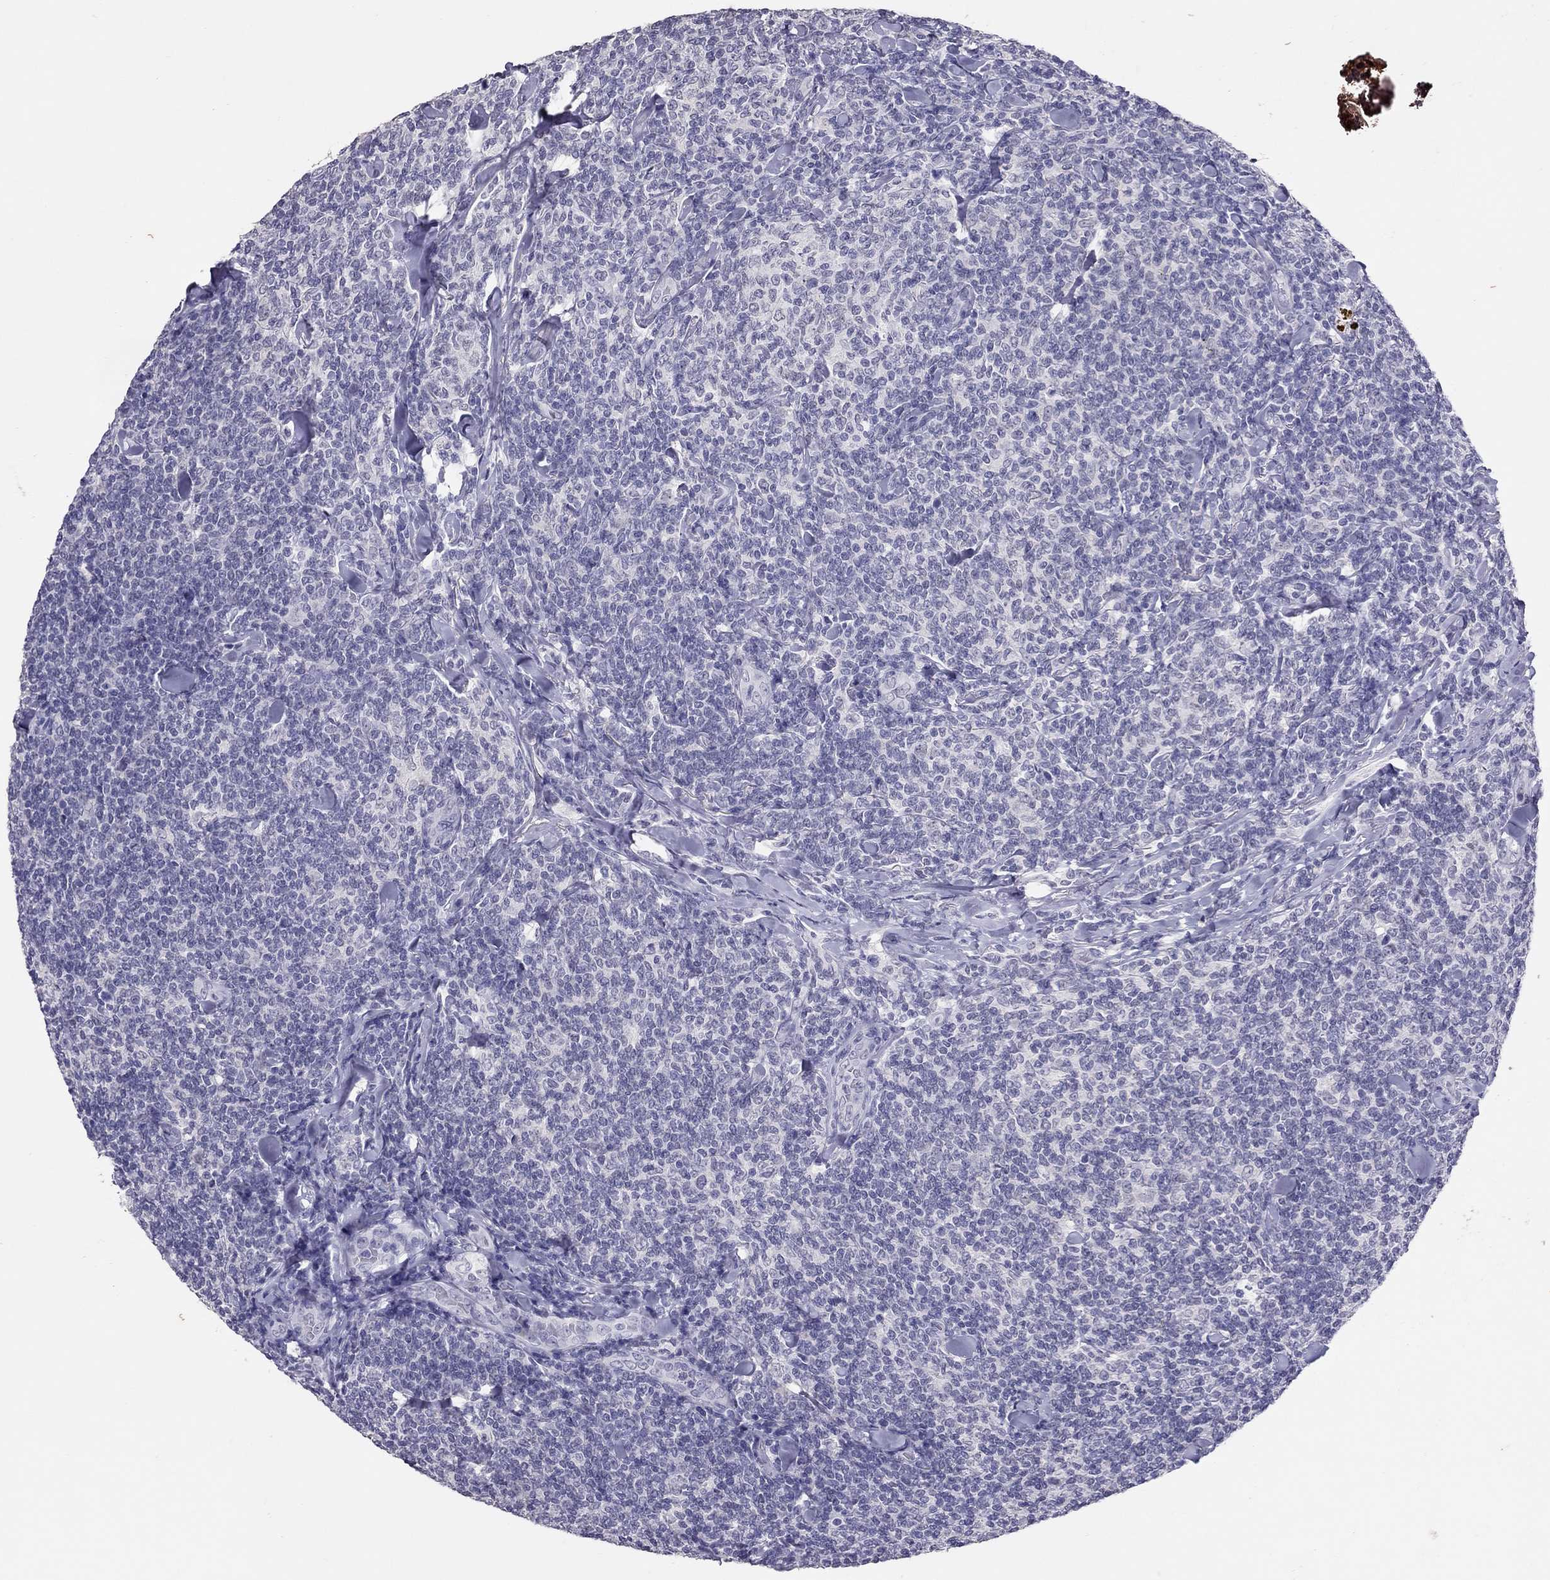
{"staining": {"intensity": "negative", "quantity": "none", "location": "none"}, "tissue": "lymphoma", "cell_type": "Tumor cells", "image_type": "cancer", "snomed": [{"axis": "morphology", "description": "Malignant lymphoma, non-Hodgkin's type, Low grade"}, {"axis": "topography", "description": "Lymph node"}], "caption": "This micrograph is of lymphoma stained with IHC to label a protein in brown with the nuclei are counter-stained blue. There is no staining in tumor cells.", "gene": "PSMB11", "patient": {"sex": "female", "age": 56}}